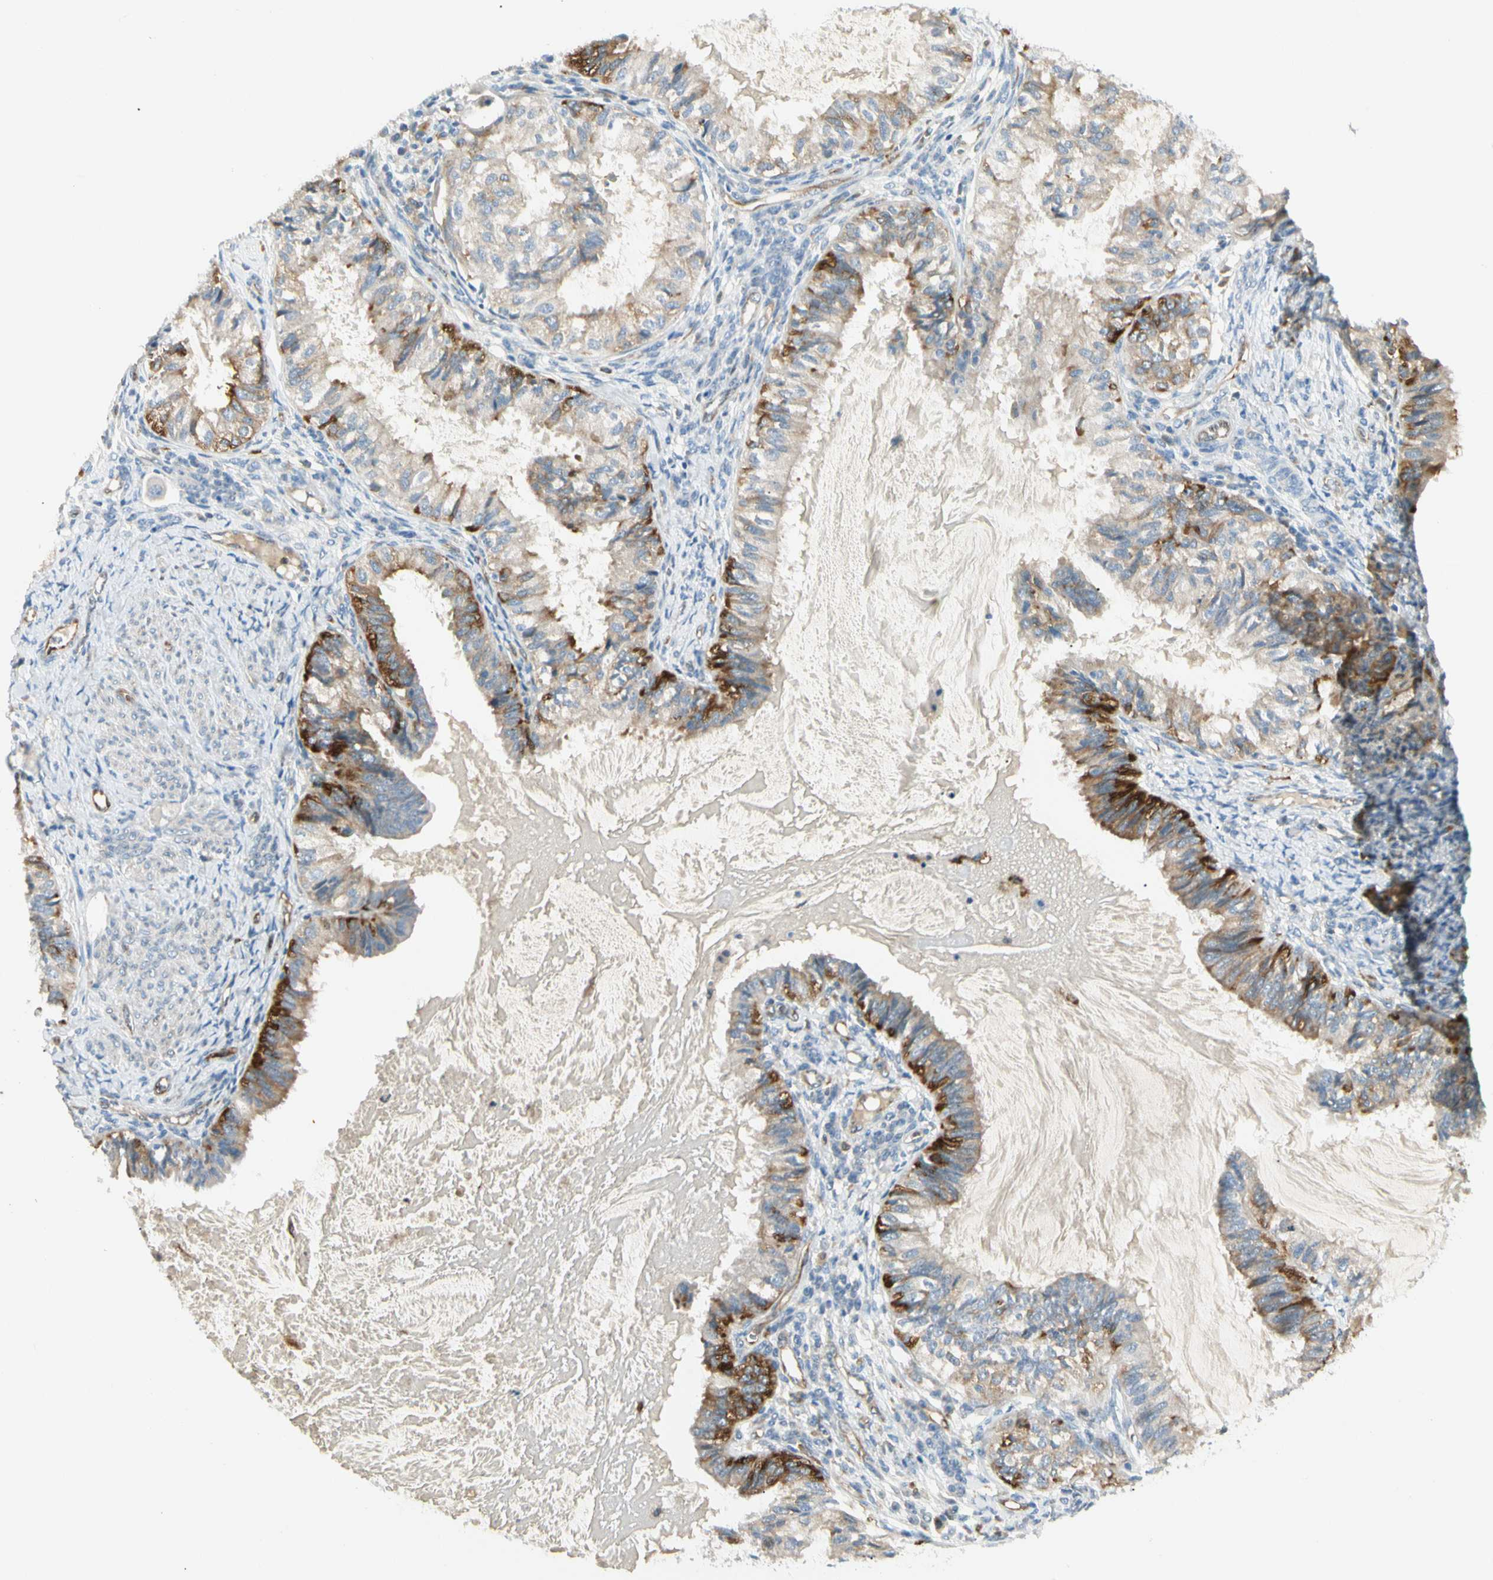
{"staining": {"intensity": "strong", "quantity": "25%-75%", "location": "cytoplasmic/membranous"}, "tissue": "cervical cancer", "cell_type": "Tumor cells", "image_type": "cancer", "snomed": [{"axis": "morphology", "description": "Normal tissue, NOS"}, {"axis": "morphology", "description": "Adenocarcinoma, NOS"}, {"axis": "topography", "description": "Cervix"}, {"axis": "topography", "description": "Endometrium"}], "caption": "Human adenocarcinoma (cervical) stained for a protein (brown) shows strong cytoplasmic/membranous positive positivity in about 25%-75% of tumor cells.", "gene": "LPCAT2", "patient": {"sex": "female", "age": 86}}